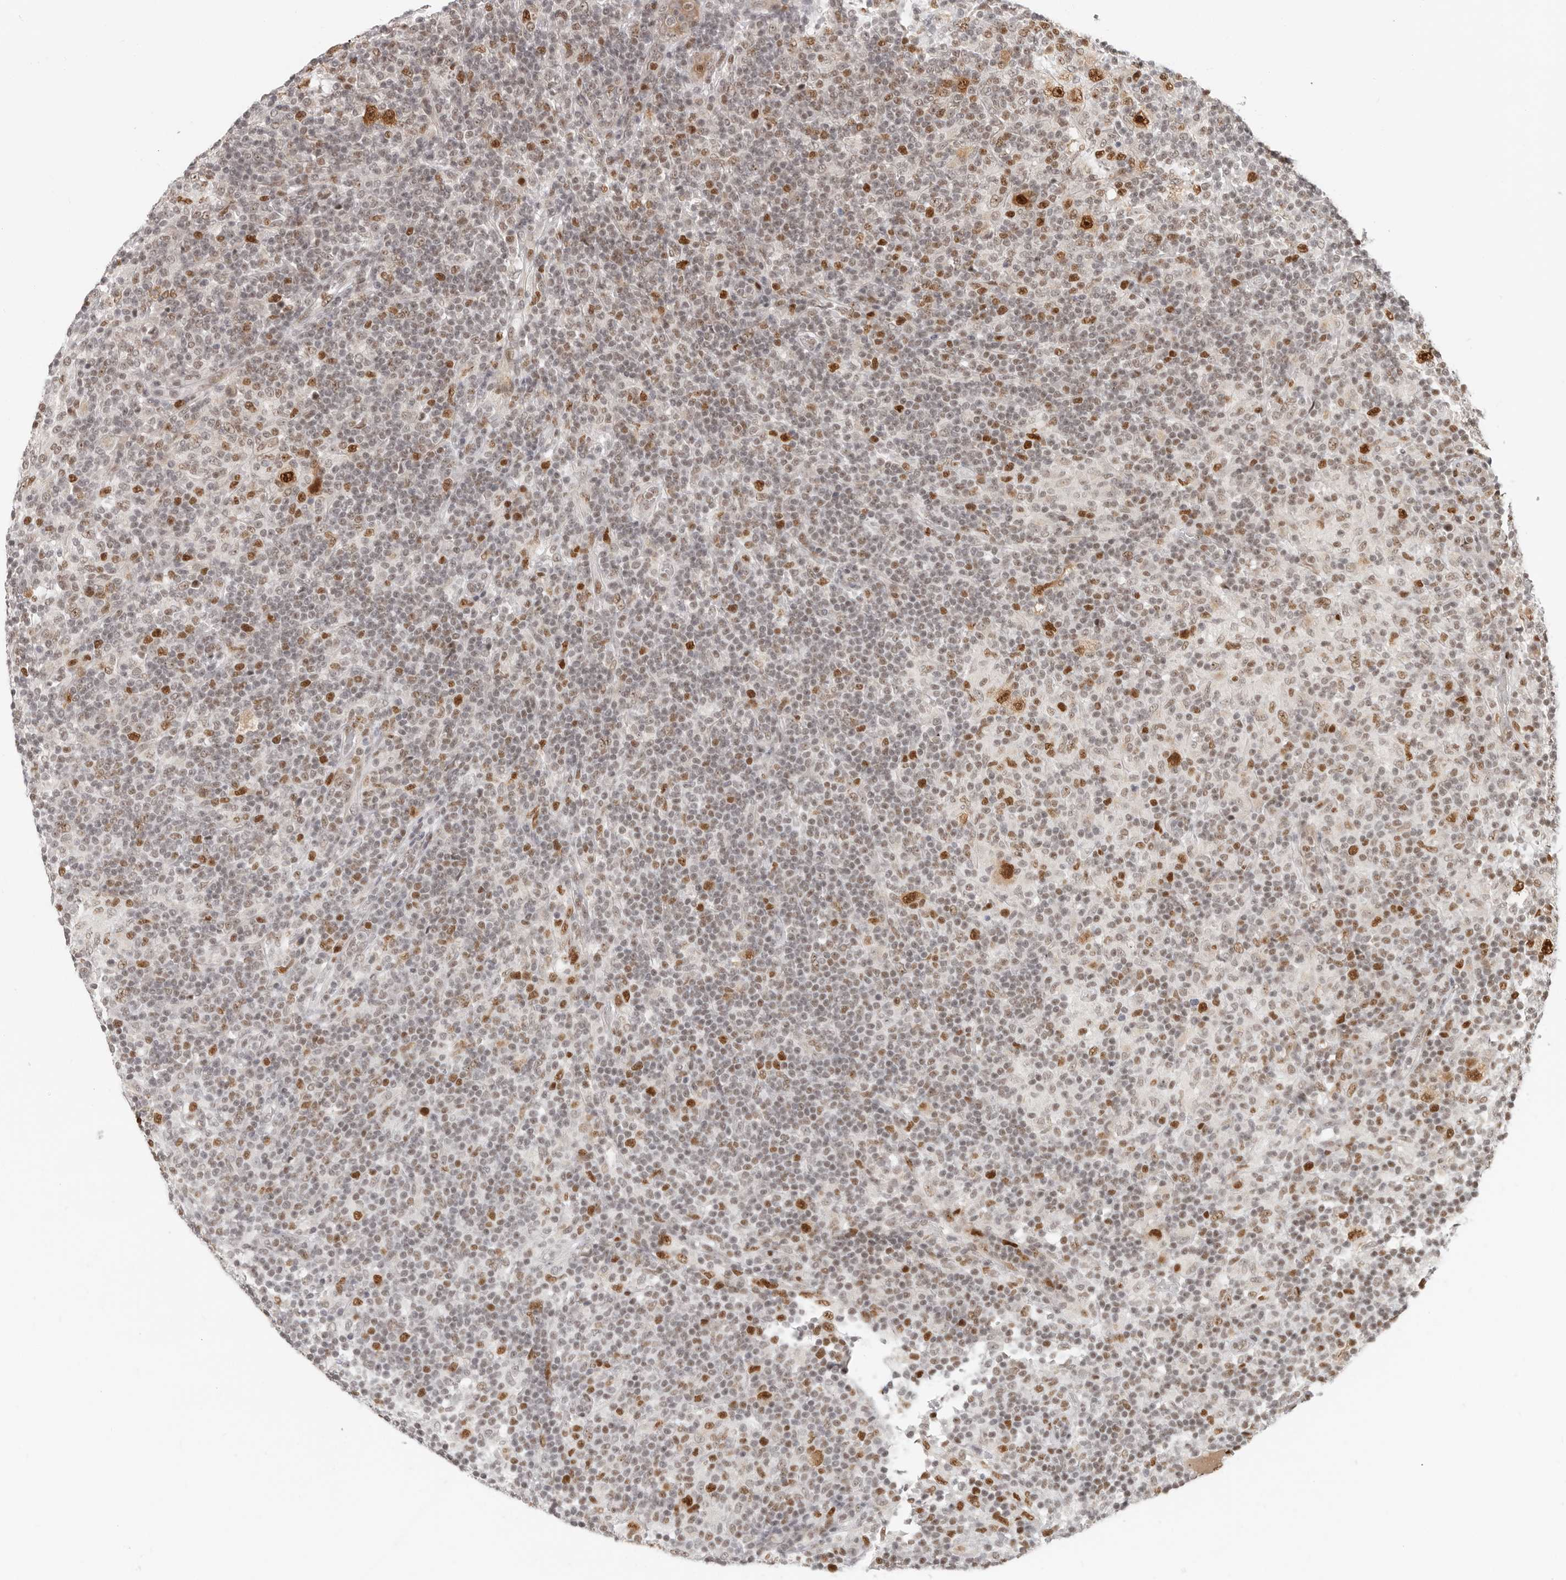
{"staining": {"intensity": "strong", "quantity": ">75%", "location": "nuclear"}, "tissue": "lymphoma", "cell_type": "Tumor cells", "image_type": "cancer", "snomed": [{"axis": "morphology", "description": "Hodgkin's disease, NOS"}, {"axis": "topography", "description": "Lymph node"}], "caption": "High-power microscopy captured an IHC micrograph of lymphoma, revealing strong nuclear positivity in about >75% of tumor cells.", "gene": "RFC2", "patient": {"sex": "male", "age": 70}}